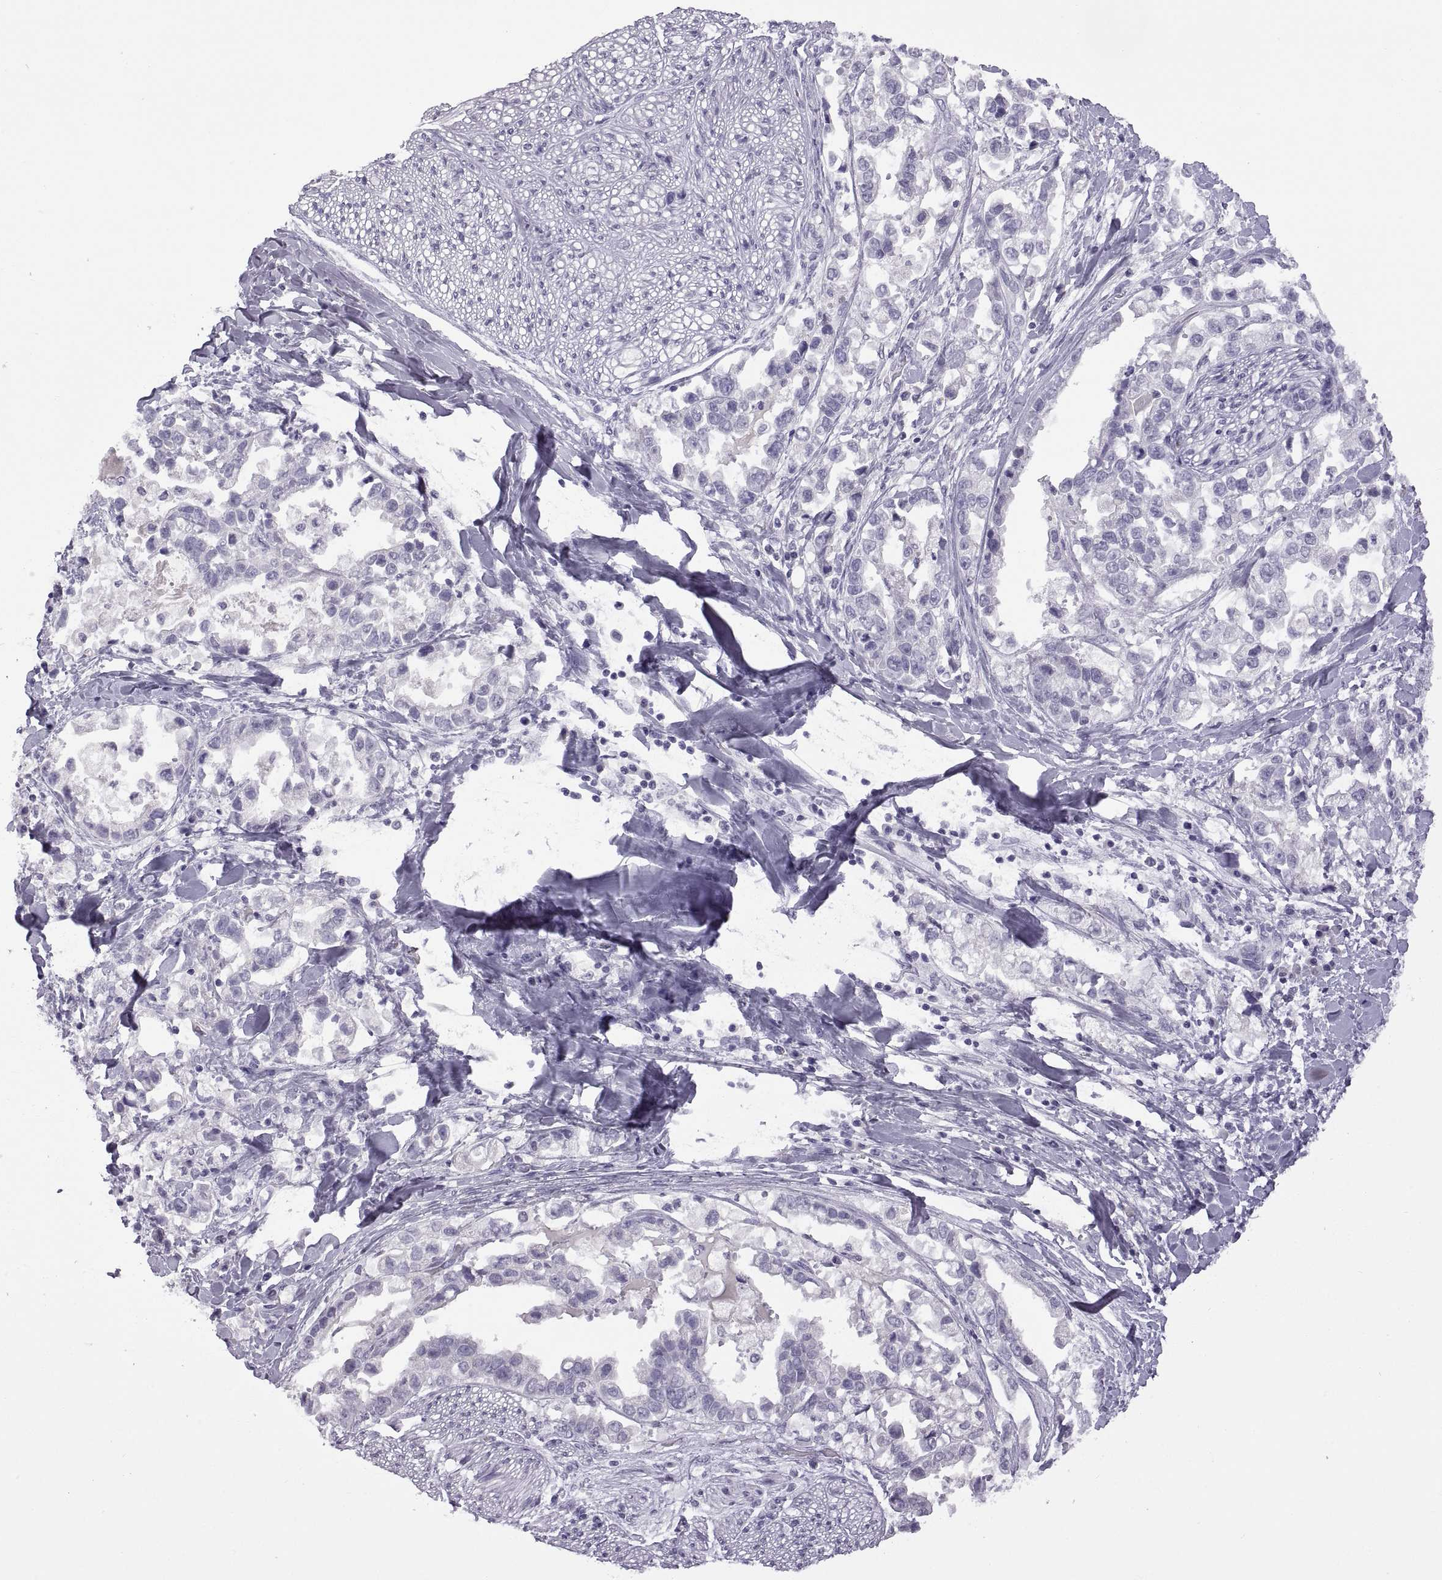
{"staining": {"intensity": "negative", "quantity": "none", "location": "none"}, "tissue": "stomach cancer", "cell_type": "Tumor cells", "image_type": "cancer", "snomed": [{"axis": "morphology", "description": "Adenocarcinoma, NOS"}, {"axis": "topography", "description": "Stomach"}], "caption": "The histopathology image reveals no significant staining in tumor cells of stomach cancer (adenocarcinoma).", "gene": "RDM1", "patient": {"sex": "male", "age": 59}}